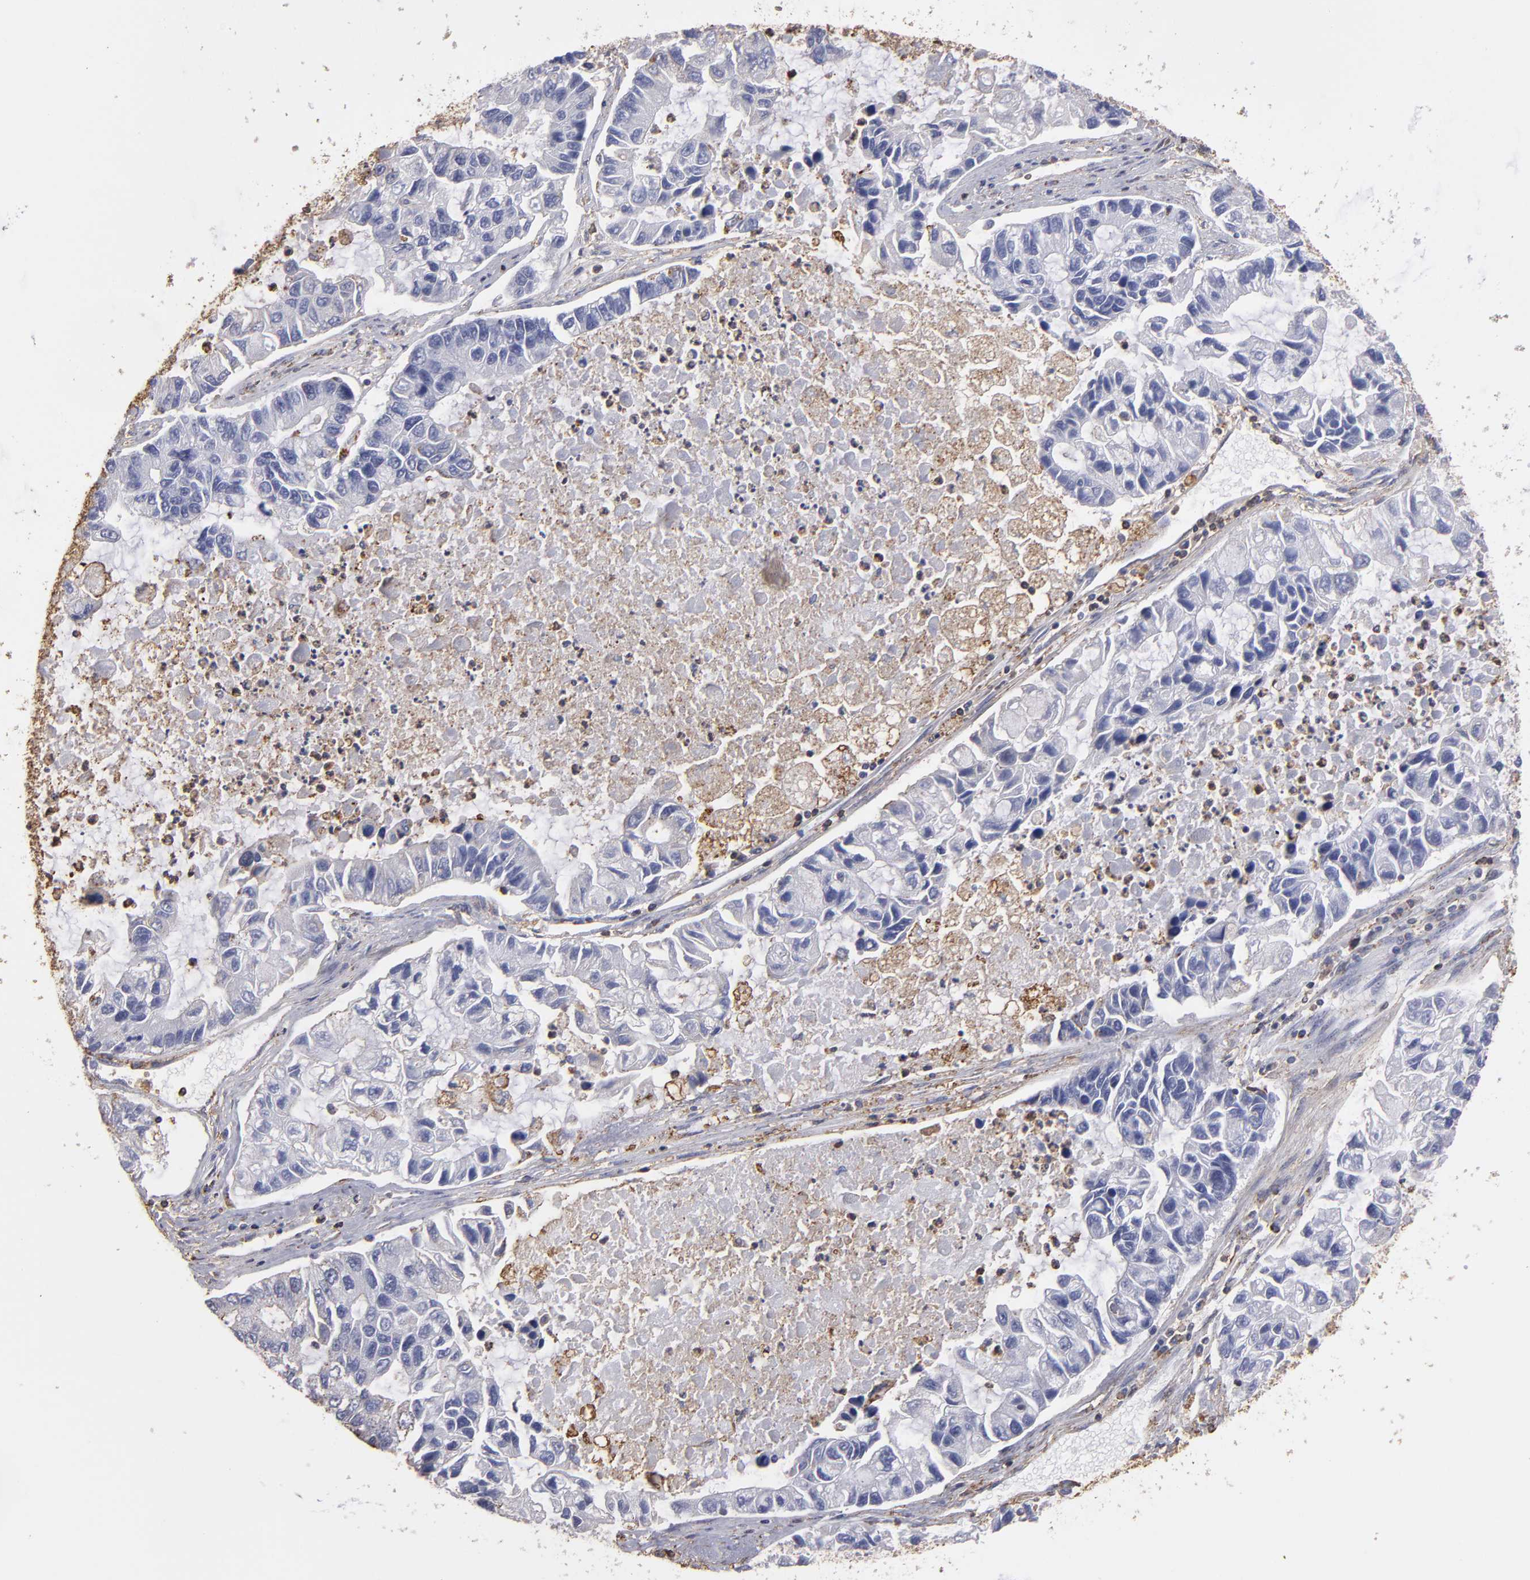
{"staining": {"intensity": "negative", "quantity": "none", "location": "none"}, "tissue": "lung cancer", "cell_type": "Tumor cells", "image_type": "cancer", "snomed": [{"axis": "morphology", "description": "Adenocarcinoma, NOS"}, {"axis": "topography", "description": "Lung"}], "caption": "High power microscopy image of an immunohistochemistry histopathology image of lung cancer (adenocarcinoma), revealing no significant expression in tumor cells. The staining was performed using DAB (3,3'-diaminobenzidine) to visualize the protein expression in brown, while the nuclei were stained in blue with hematoxylin (Magnification: 20x).", "gene": "ABCB1", "patient": {"sex": "female", "age": 51}}